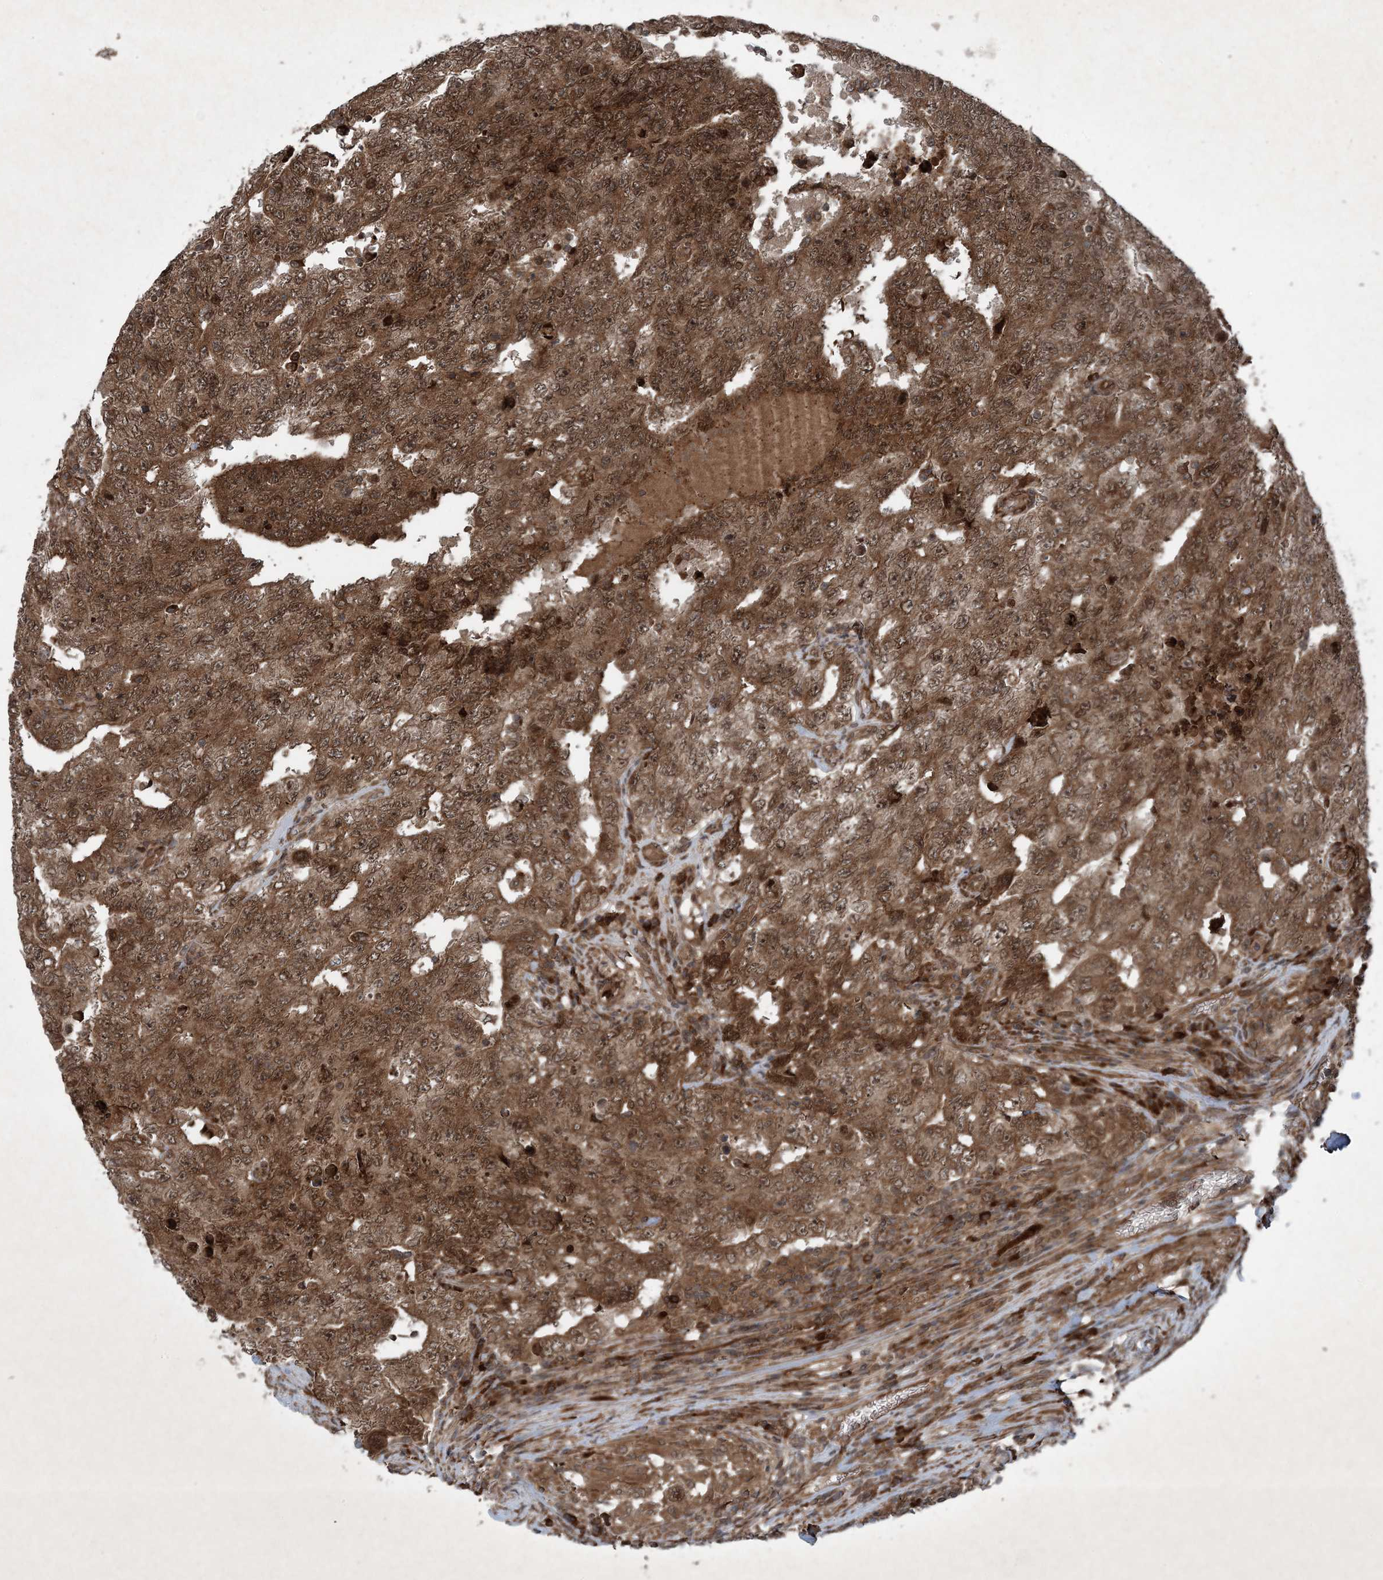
{"staining": {"intensity": "strong", "quantity": ">75%", "location": "cytoplasmic/membranous,nuclear"}, "tissue": "testis cancer", "cell_type": "Tumor cells", "image_type": "cancer", "snomed": [{"axis": "morphology", "description": "Carcinoma, Embryonal, NOS"}, {"axis": "topography", "description": "Testis"}], "caption": "Human testis cancer (embryonal carcinoma) stained for a protein (brown) displays strong cytoplasmic/membranous and nuclear positive positivity in about >75% of tumor cells.", "gene": "GNG5", "patient": {"sex": "male", "age": 26}}